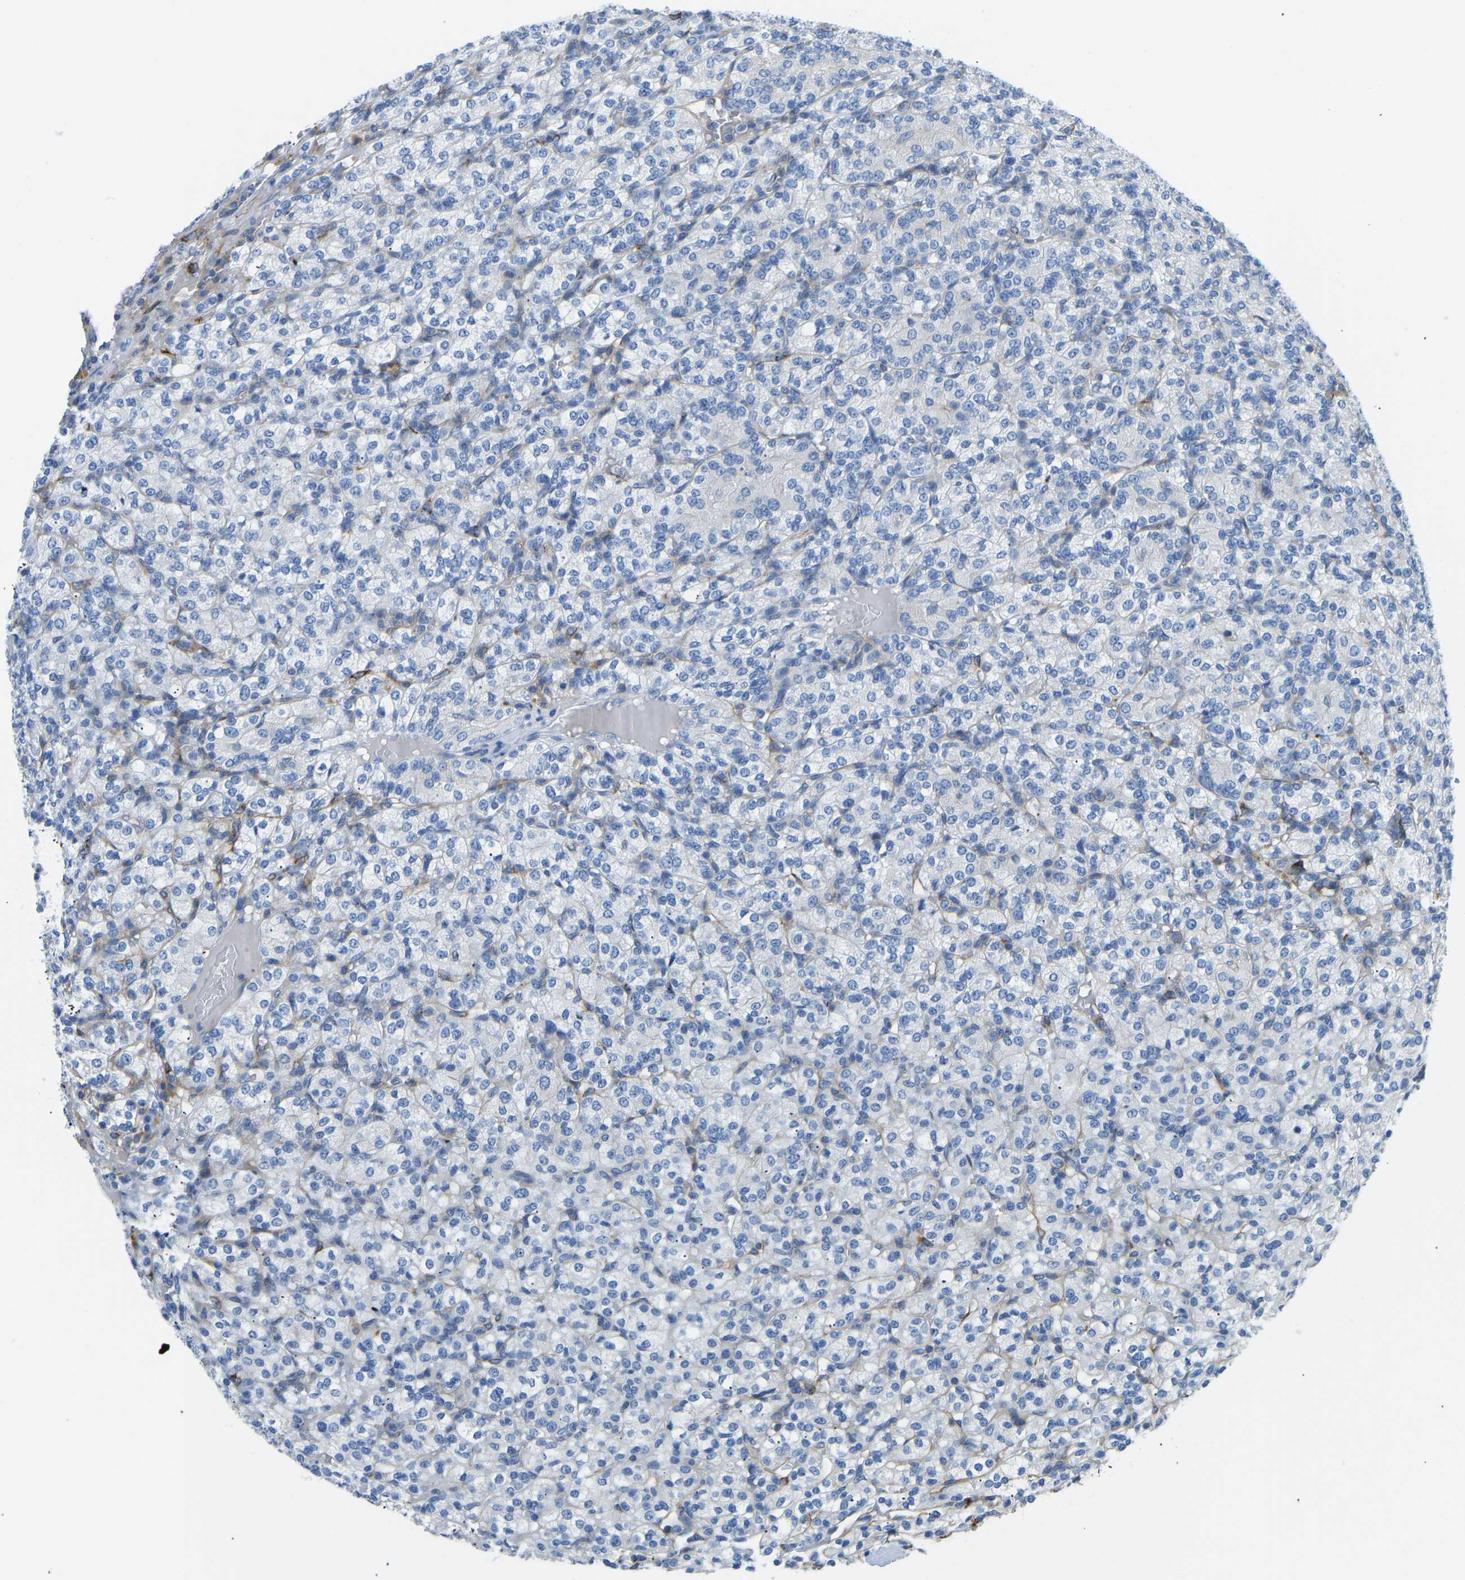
{"staining": {"intensity": "negative", "quantity": "none", "location": "none"}, "tissue": "renal cancer", "cell_type": "Tumor cells", "image_type": "cancer", "snomed": [{"axis": "morphology", "description": "Adenocarcinoma, NOS"}, {"axis": "topography", "description": "Kidney"}], "caption": "Immunohistochemistry of renal cancer (adenocarcinoma) shows no staining in tumor cells. (DAB (3,3'-diaminobenzidine) IHC with hematoxylin counter stain).", "gene": "COL15A1", "patient": {"sex": "male", "age": 77}}